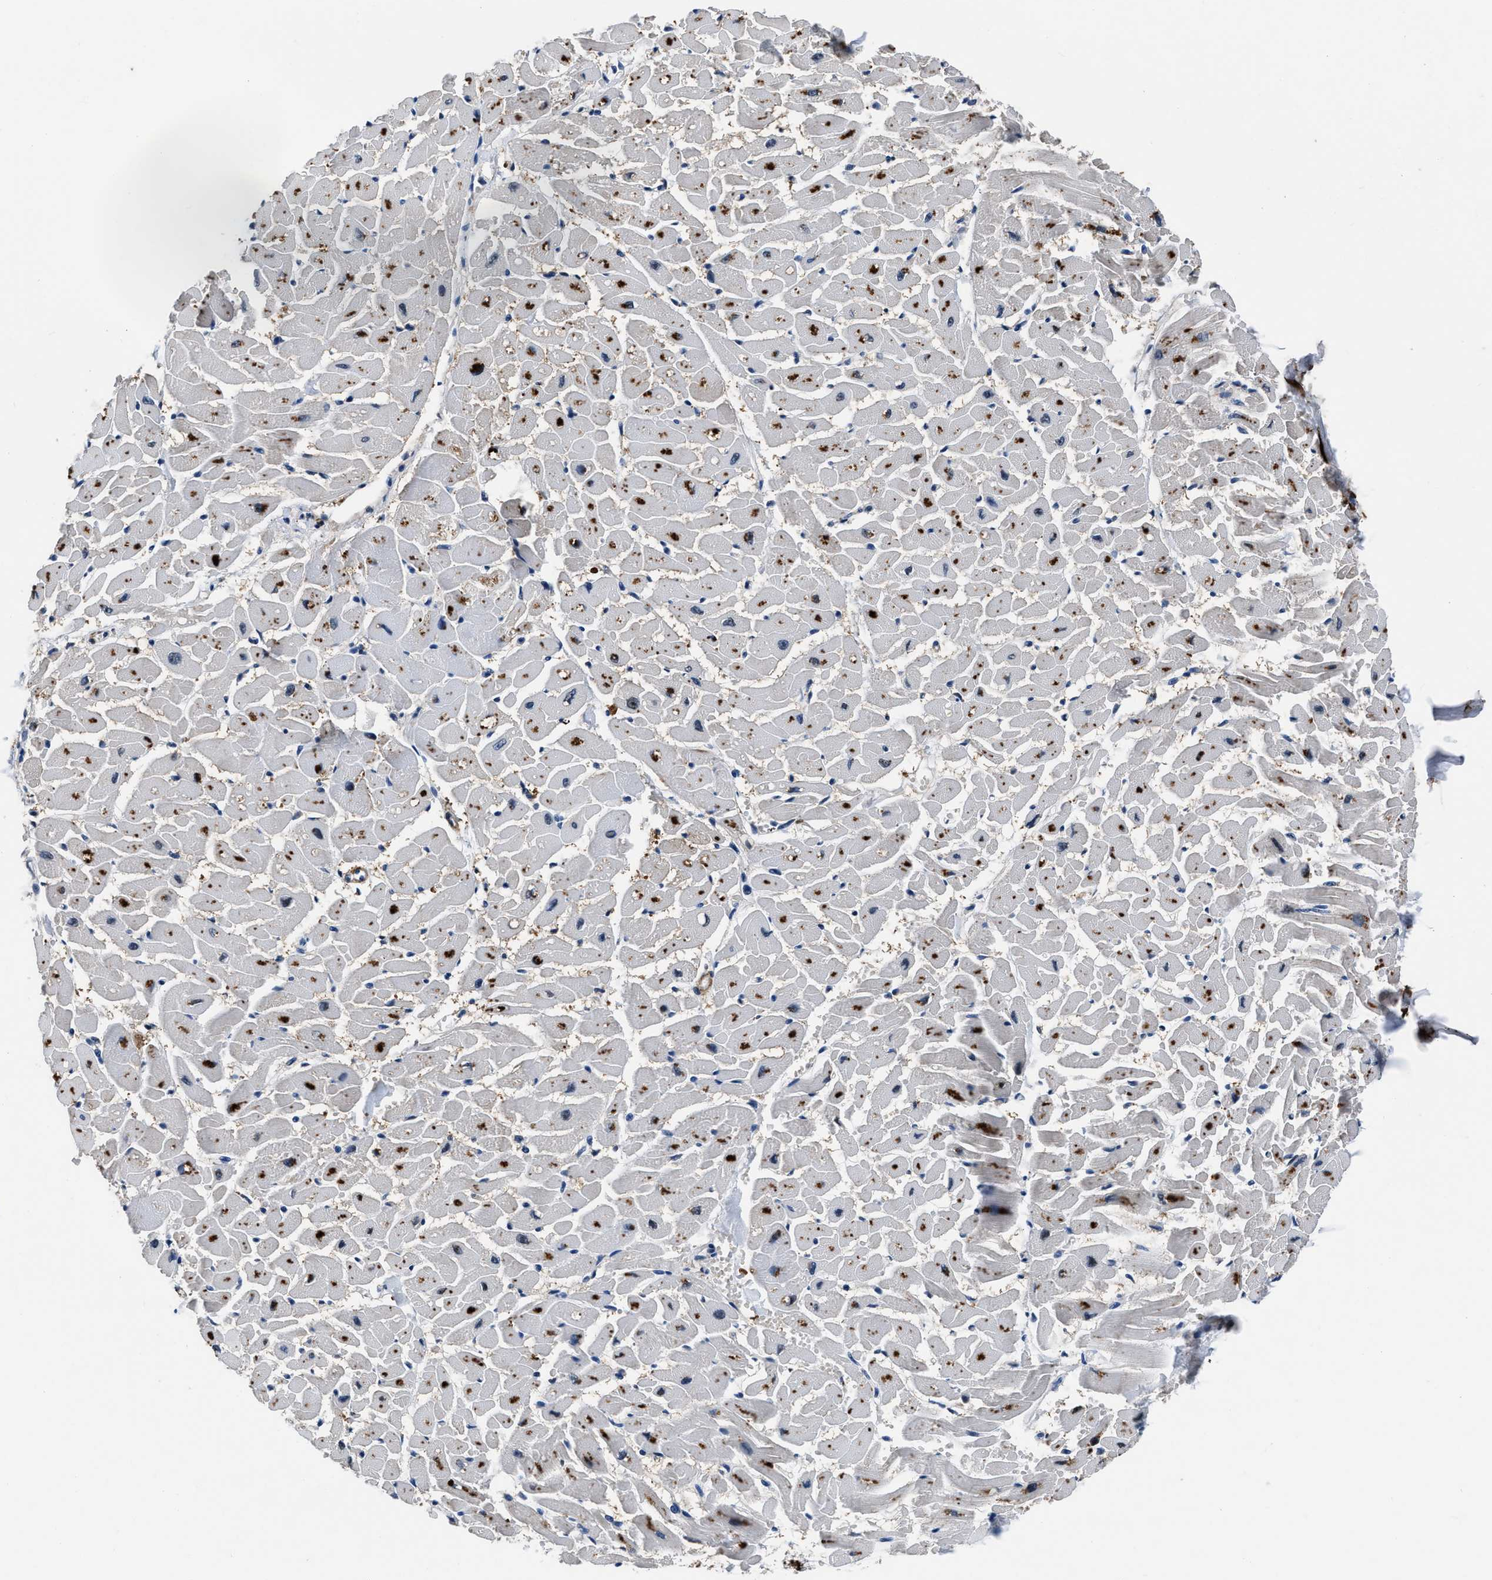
{"staining": {"intensity": "moderate", "quantity": "25%-75%", "location": "cytoplasmic/membranous"}, "tissue": "heart muscle", "cell_type": "Cardiomyocytes", "image_type": "normal", "snomed": [{"axis": "morphology", "description": "Normal tissue, NOS"}, {"axis": "topography", "description": "Heart"}], "caption": "Immunohistochemical staining of unremarkable heart muscle exhibits 25%-75% levels of moderate cytoplasmic/membranous protein expression in about 25%-75% of cardiomyocytes. Immunohistochemistry (ihc) stains the protein of interest in brown and the nuclei are stained blue.", "gene": "LANCL2", "patient": {"sex": "female", "age": 19}}